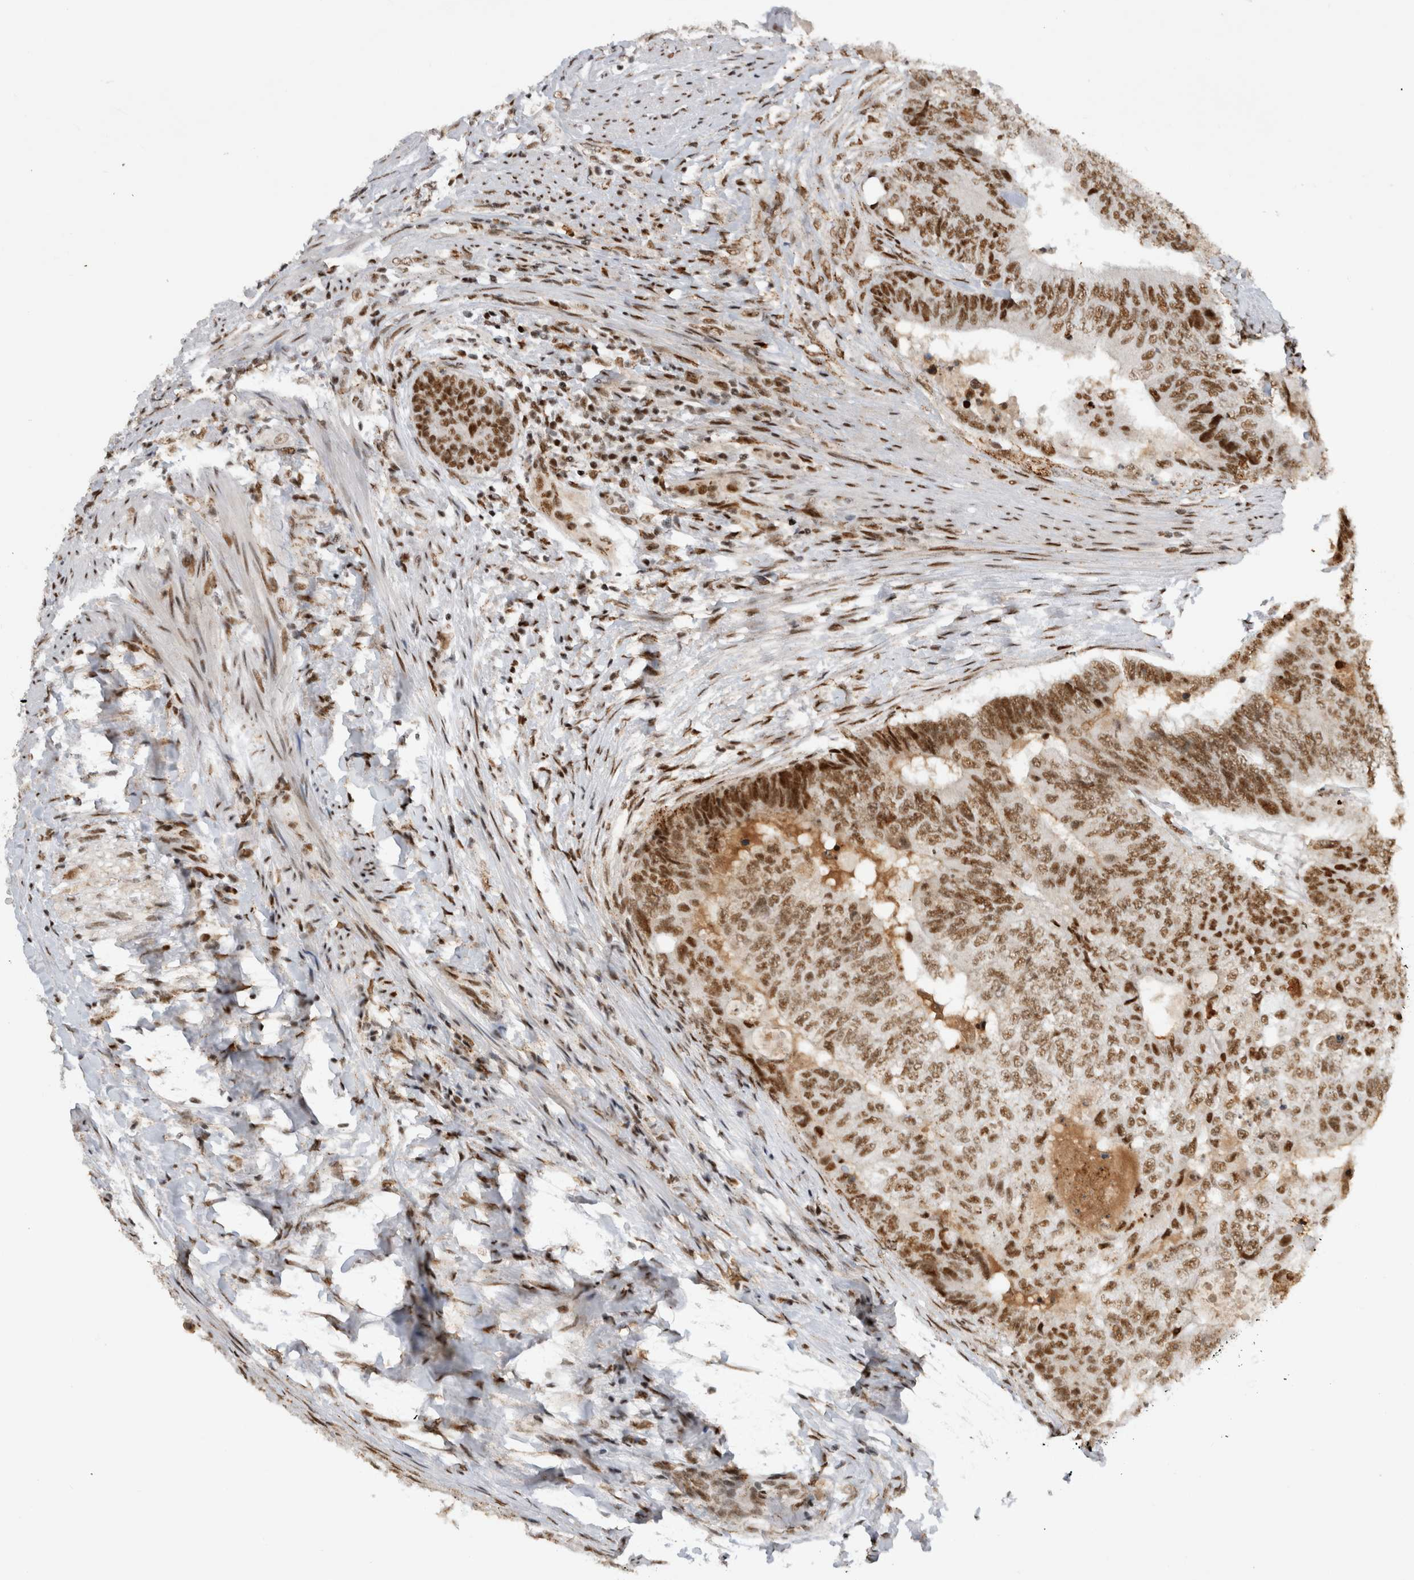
{"staining": {"intensity": "moderate", "quantity": ">75%", "location": "nuclear"}, "tissue": "colorectal cancer", "cell_type": "Tumor cells", "image_type": "cancer", "snomed": [{"axis": "morphology", "description": "Adenocarcinoma, NOS"}, {"axis": "topography", "description": "Colon"}], "caption": "DAB (3,3'-diaminobenzidine) immunohistochemical staining of colorectal cancer (adenocarcinoma) shows moderate nuclear protein positivity in about >75% of tumor cells.", "gene": "EYA2", "patient": {"sex": "female", "age": 67}}